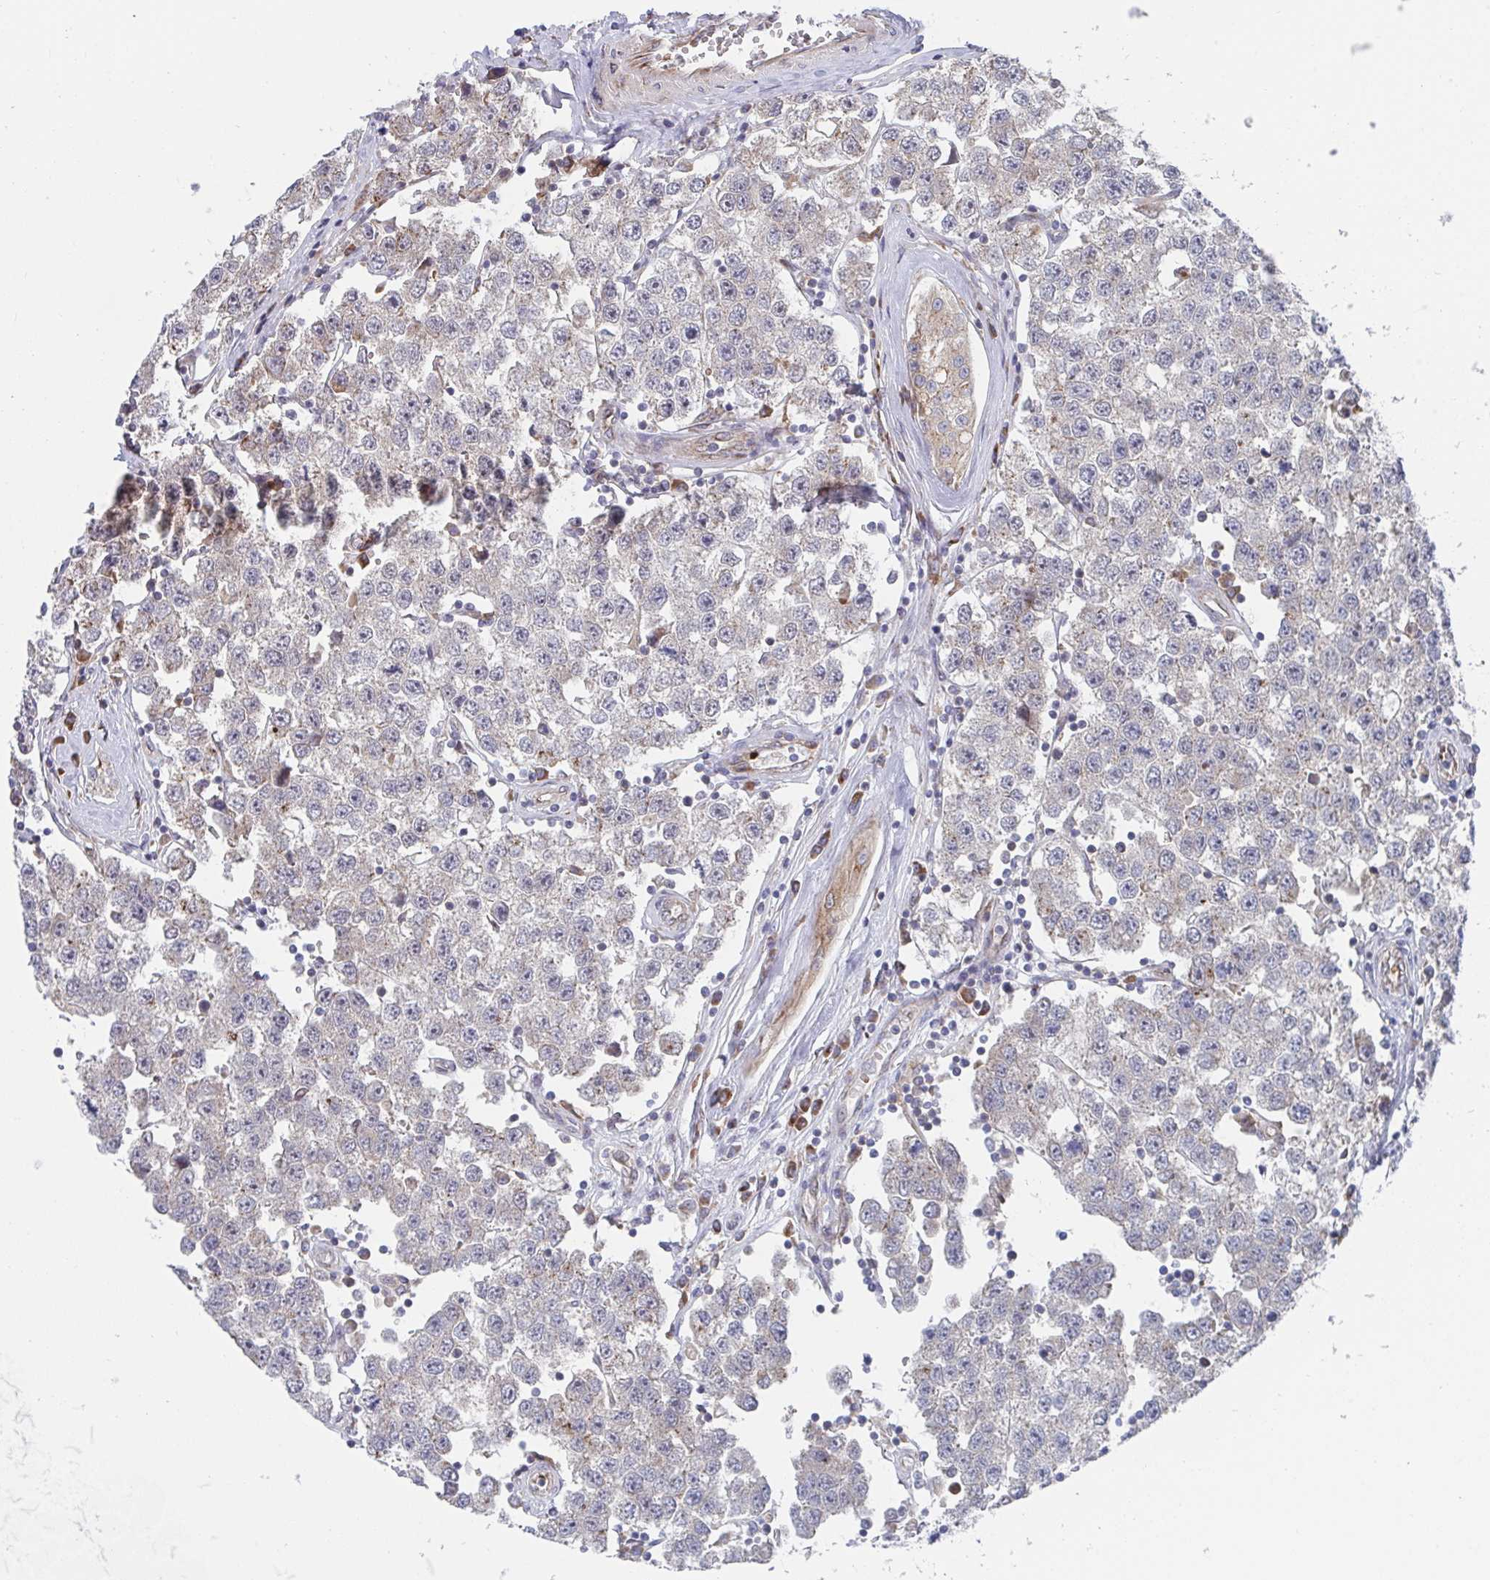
{"staining": {"intensity": "negative", "quantity": "none", "location": "none"}, "tissue": "testis cancer", "cell_type": "Tumor cells", "image_type": "cancer", "snomed": [{"axis": "morphology", "description": "Seminoma, NOS"}, {"axis": "topography", "description": "Testis"}], "caption": "A high-resolution histopathology image shows immunohistochemistry staining of testis cancer, which shows no significant staining in tumor cells. (DAB IHC visualized using brightfield microscopy, high magnification).", "gene": "FJX1", "patient": {"sex": "male", "age": 34}}